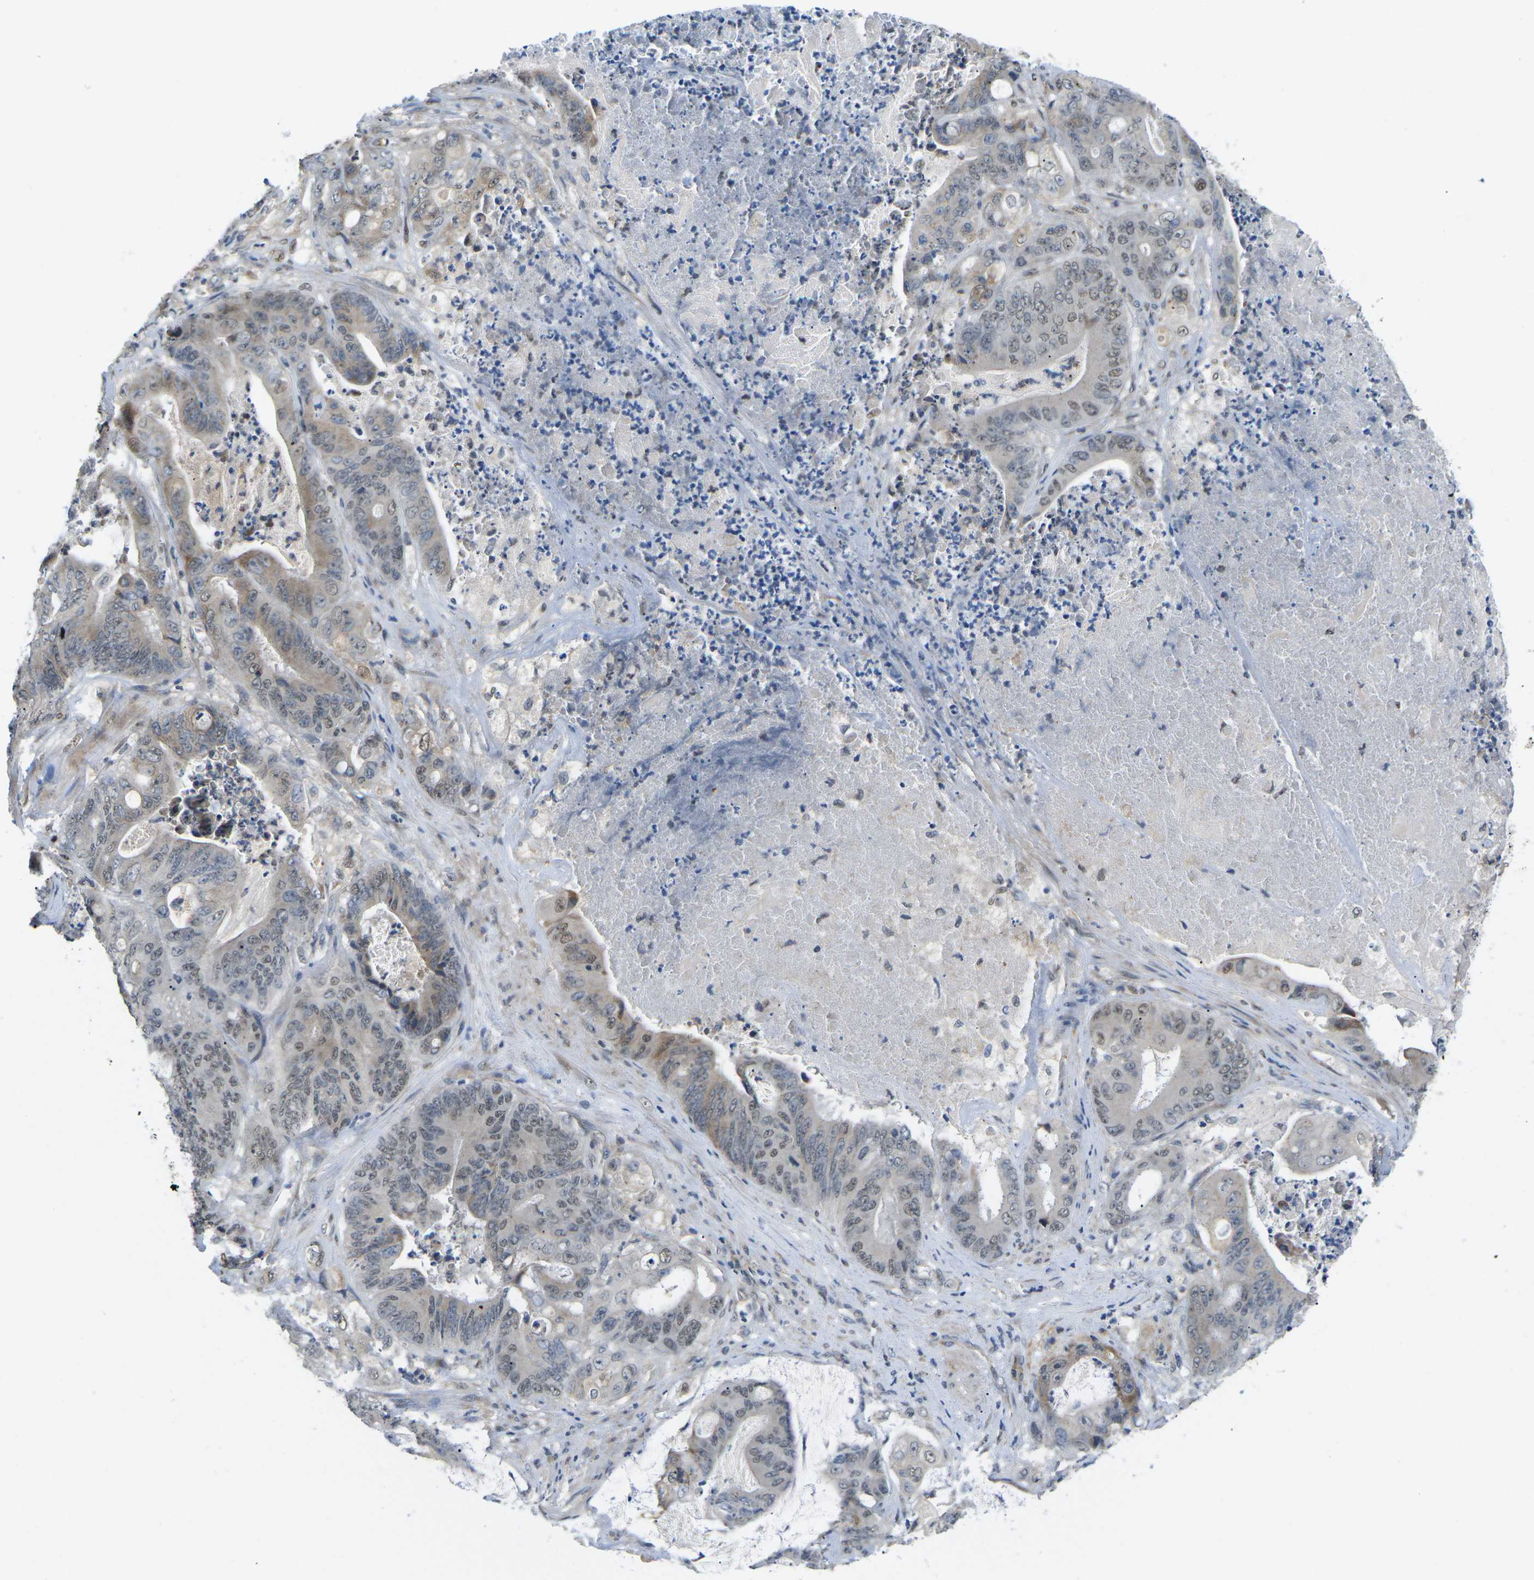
{"staining": {"intensity": "weak", "quantity": "25%-75%", "location": "cytoplasmic/membranous,nuclear"}, "tissue": "stomach cancer", "cell_type": "Tumor cells", "image_type": "cancer", "snomed": [{"axis": "morphology", "description": "Adenocarcinoma, NOS"}, {"axis": "topography", "description": "Stomach"}], "caption": "Adenocarcinoma (stomach) was stained to show a protein in brown. There is low levels of weak cytoplasmic/membranous and nuclear positivity in about 25%-75% of tumor cells. (DAB IHC, brown staining for protein, blue staining for nuclei).", "gene": "ERBB4", "patient": {"sex": "female", "age": 73}}